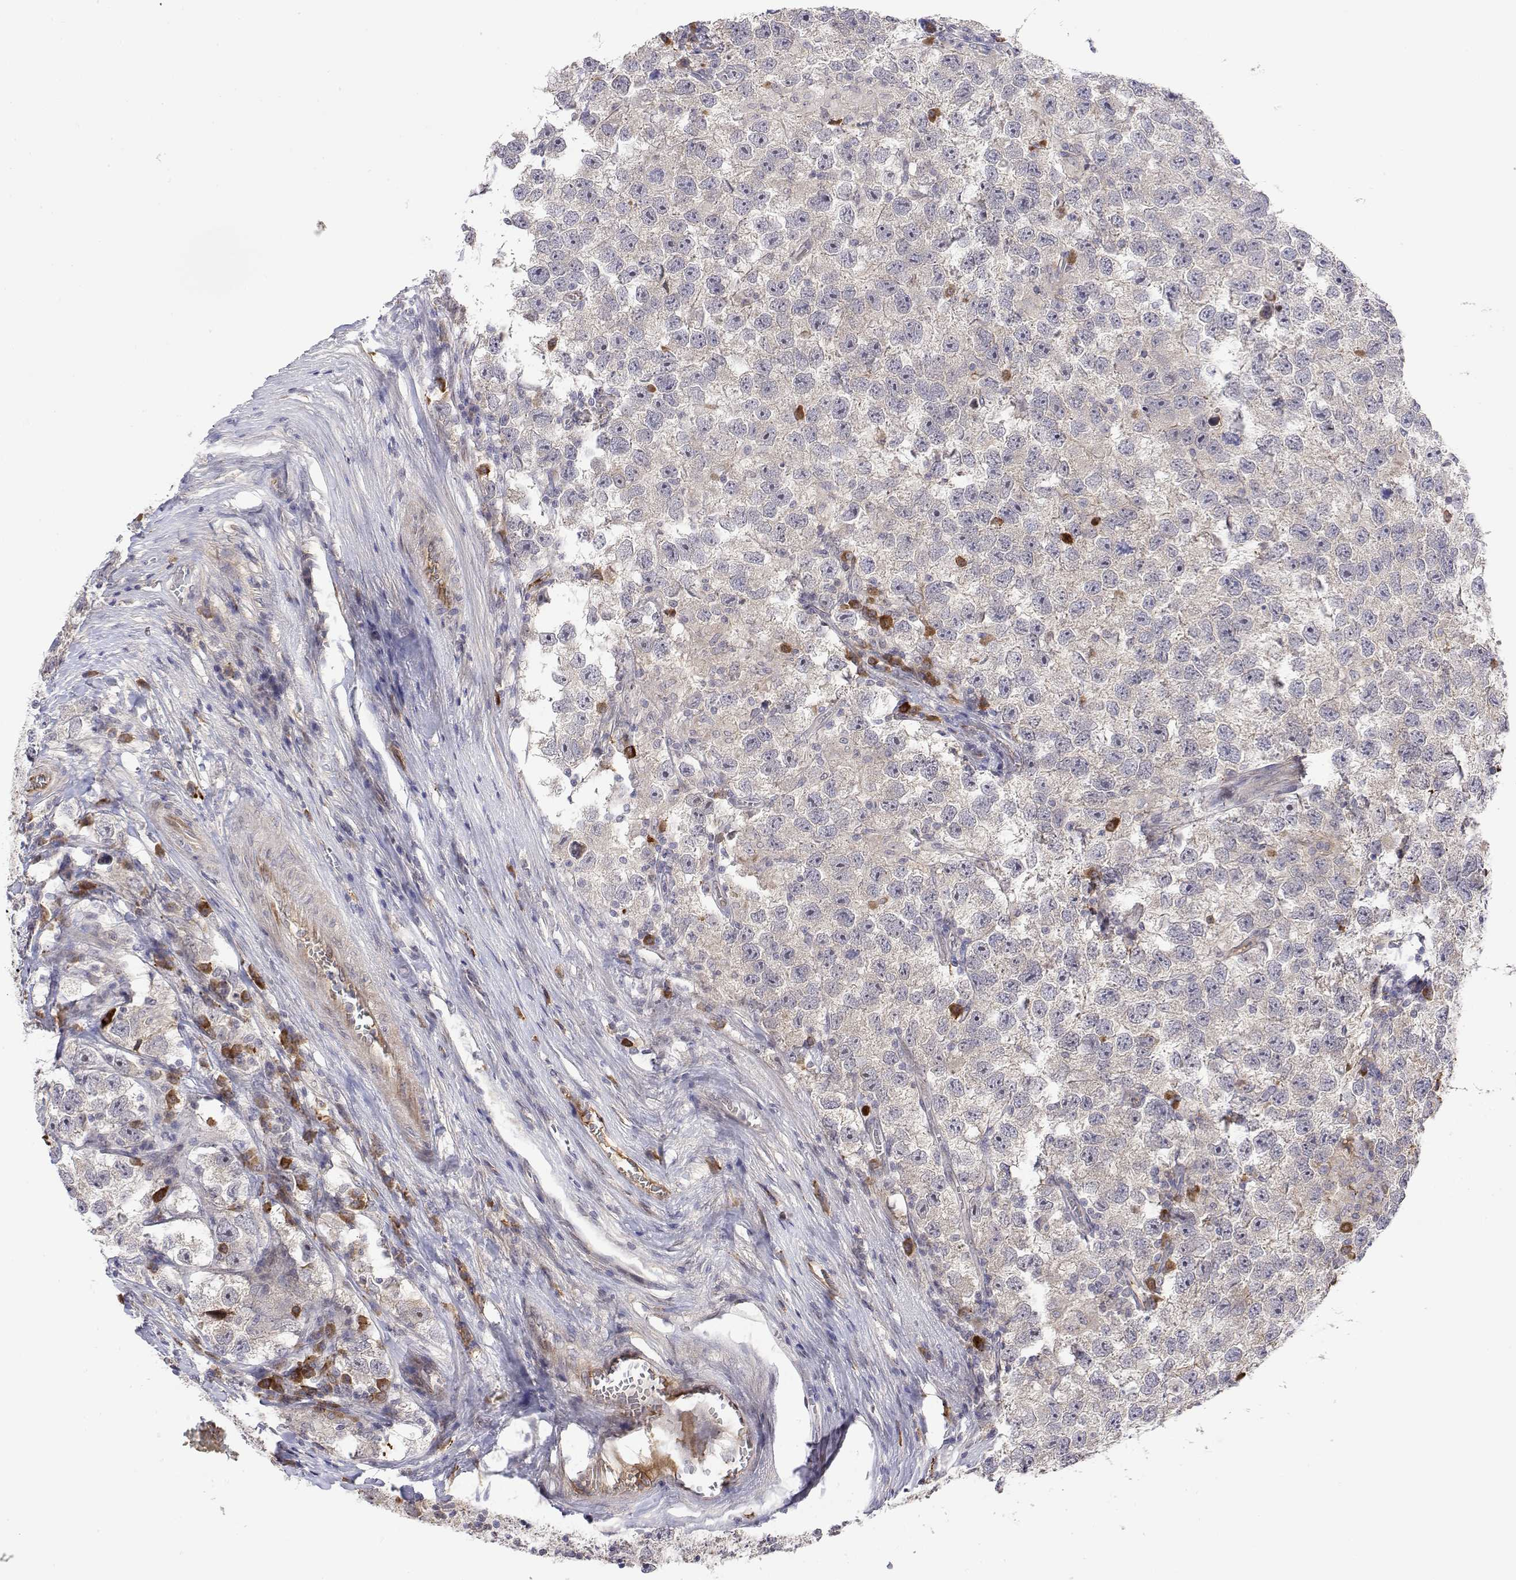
{"staining": {"intensity": "negative", "quantity": "none", "location": "none"}, "tissue": "testis cancer", "cell_type": "Tumor cells", "image_type": "cancer", "snomed": [{"axis": "morphology", "description": "Seminoma, NOS"}, {"axis": "topography", "description": "Testis"}], "caption": "This histopathology image is of testis cancer (seminoma) stained with immunohistochemistry (IHC) to label a protein in brown with the nuclei are counter-stained blue. There is no expression in tumor cells.", "gene": "IGFBP4", "patient": {"sex": "male", "age": 26}}